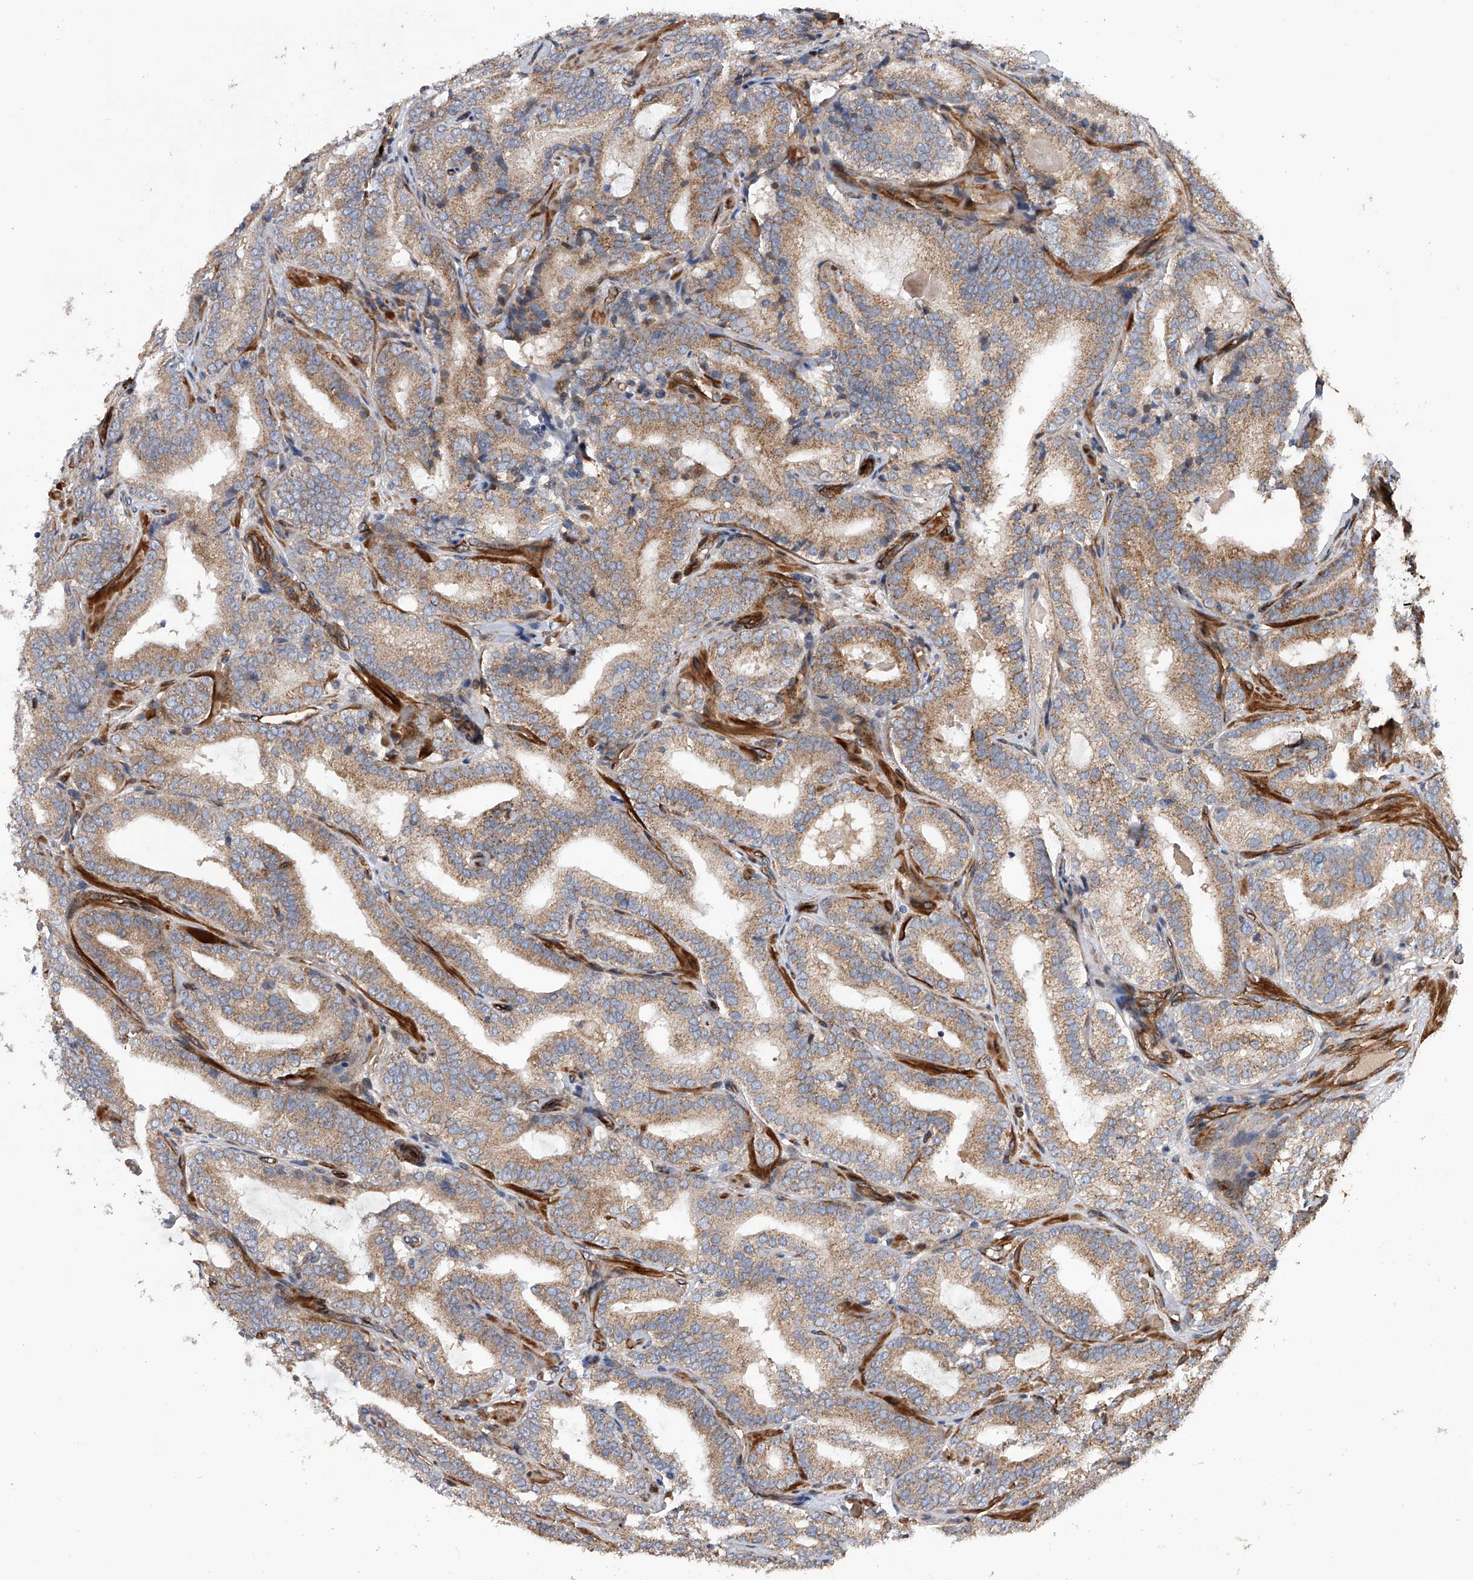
{"staining": {"intensity": "moderate", "quantity": ">75%", "location": "cytoplasmic/membranous"}, "tissue": "prostate cancer", "cell_type": "Tumor cells", "image_type": "cancer", "snomed": [{"axis": "morphology", "description": "Adenocarcinoma, High grade"}, {"axis": "topography", "description": "Prostate"}], "caption": "The photomicrograph reveals immunohistochemical staining of prostate cancer (high-grade adenocarcinoma). There is moderate cytoplasmic/membranous staining is present in approximately >75% of tumor cells.", "gene": "PDSS2", "patient": {"sex": "male", "age": 57}}